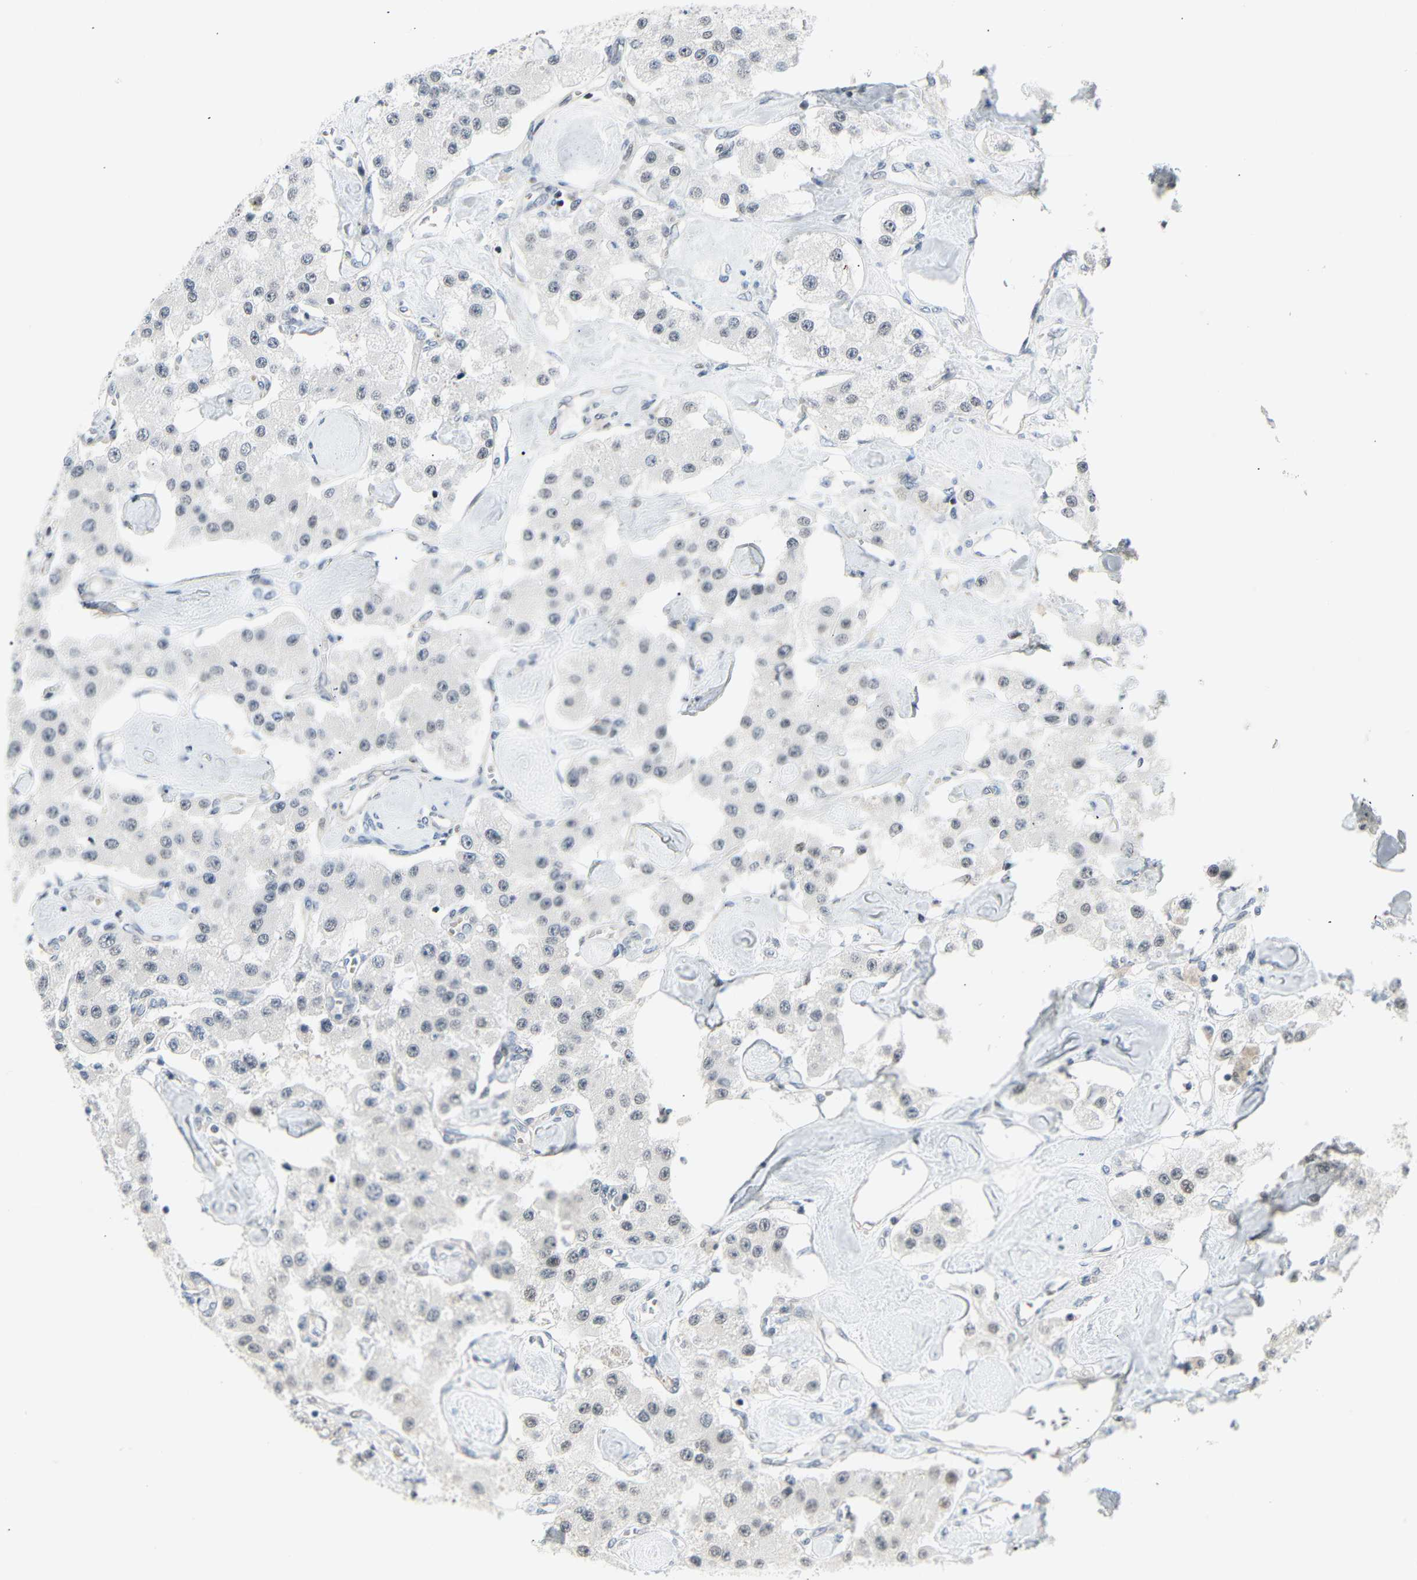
{"staining": {"intensity": "weak", "quantity": "<25%", "location": "nuclear"}, "tissue": "carcinoid", "cell_type": "Tumor cells", "image_type": "cancer", "snomed": [{"axis": "morphology", "description": "Carcinoid, malignant, NOS"}, {"axis": "topography", "description": "Pancreas"}], "caption": "A high-resolution photomicrograph shows immunohistochemistry staining of carcinoid (malignant), which exhibits no significant expression in tumor cells.", "gene": "IMPG2", "patient": {"sex": "male", "age": 41}}